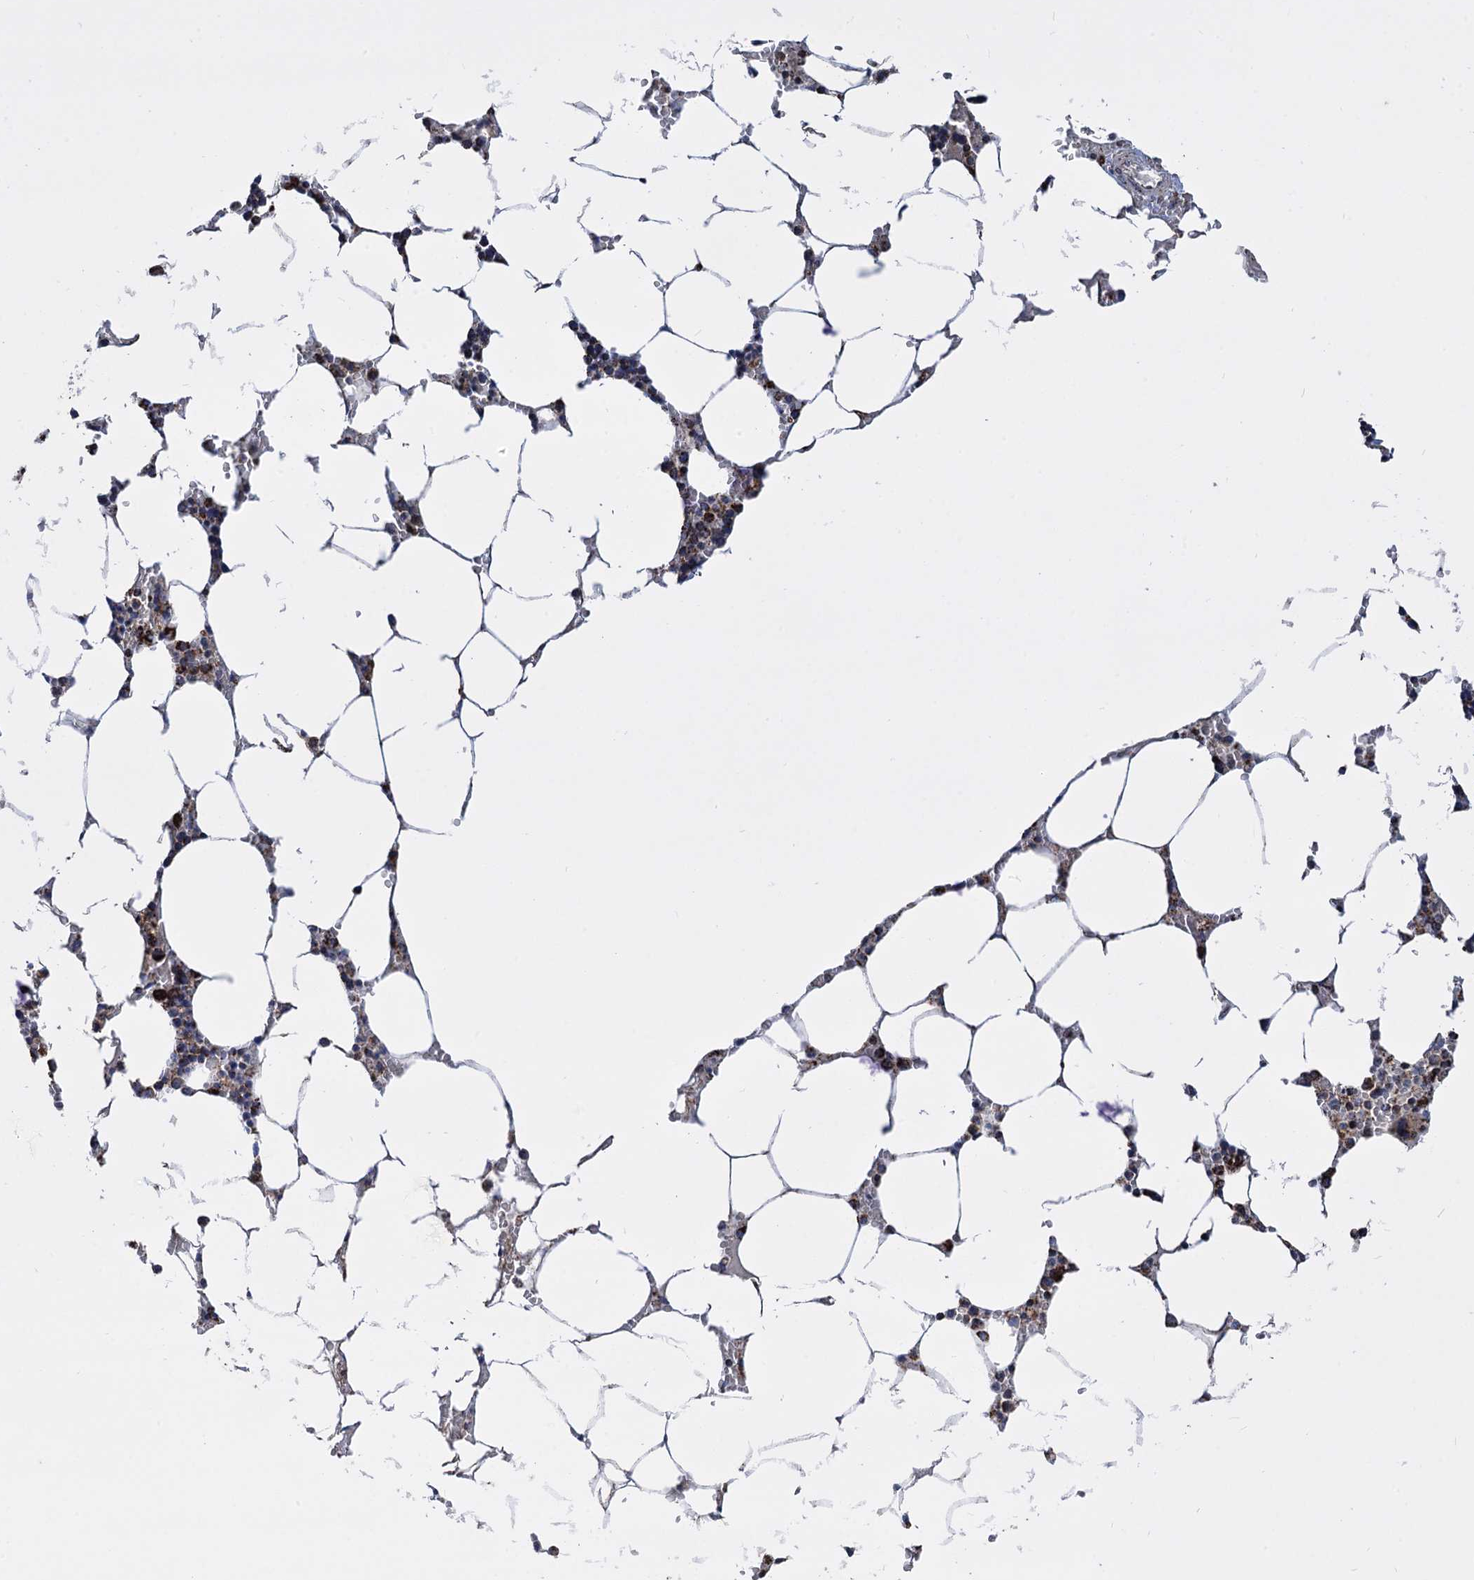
{"staining": {"intensity": "moderate", "quantity": "<25%", "location": "cytoplasmic/membranous"}, "tissue": "bone marrow", "cell_type": "Hematopoietic cells", "image_type": "normal", "snomed": [{"axis": "morphology", "description": "Normal tissue, NOS"}, {"axis": "topography", "description": "Bone marrow"}], "caption": "IHC (DAB) staining of unremarkable bone marrow reveals moderate cytoplasmic/membranous protein positivity in approximately <25% of hematopoietic cells.", "gene": "TIMM10", "patient": {"sex": "male", "age": 70}}